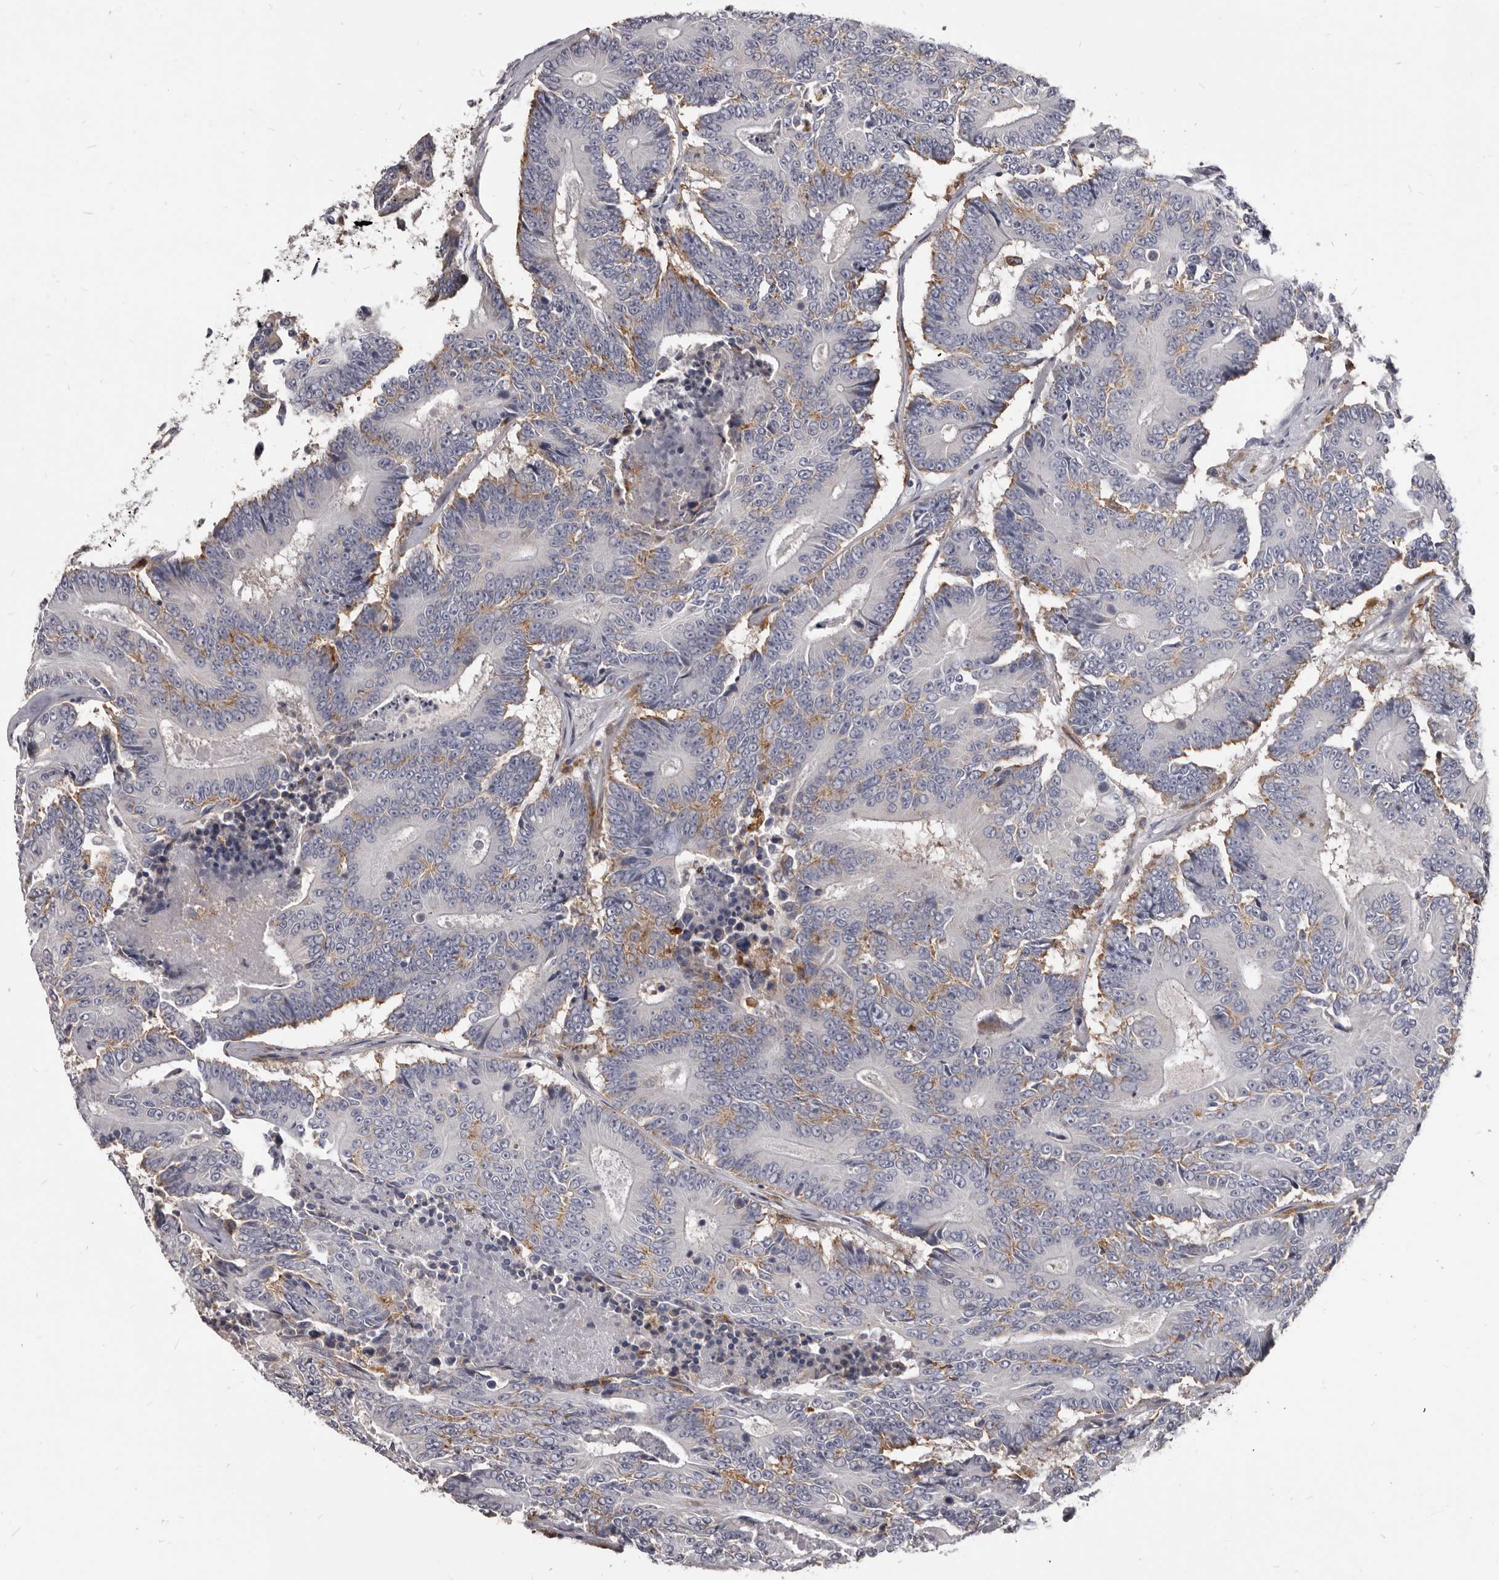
{"staining": {"intensity": "weak", "quantity": "25%-75%", "location": "cytoplasmic/membranous"}, "tissue": "colorectal cancer", "cell_type": "Tumor cells", "image_type": "cancer", "snomed": [{"axis": "morphology", "description": "Adenocarcinoma, NOS"}, {"axis": "topography", "description": "Colon"}], "caption": "Colorectal cancer (adenocarcinoma) tissue reveals weak cytoplasmic/membranous positivity in about 25%-75% of tumor cells, visualized by immunohistochemistry.", "gene": "PI4K2A", "patient": {"sex": "male", "age": 83}}